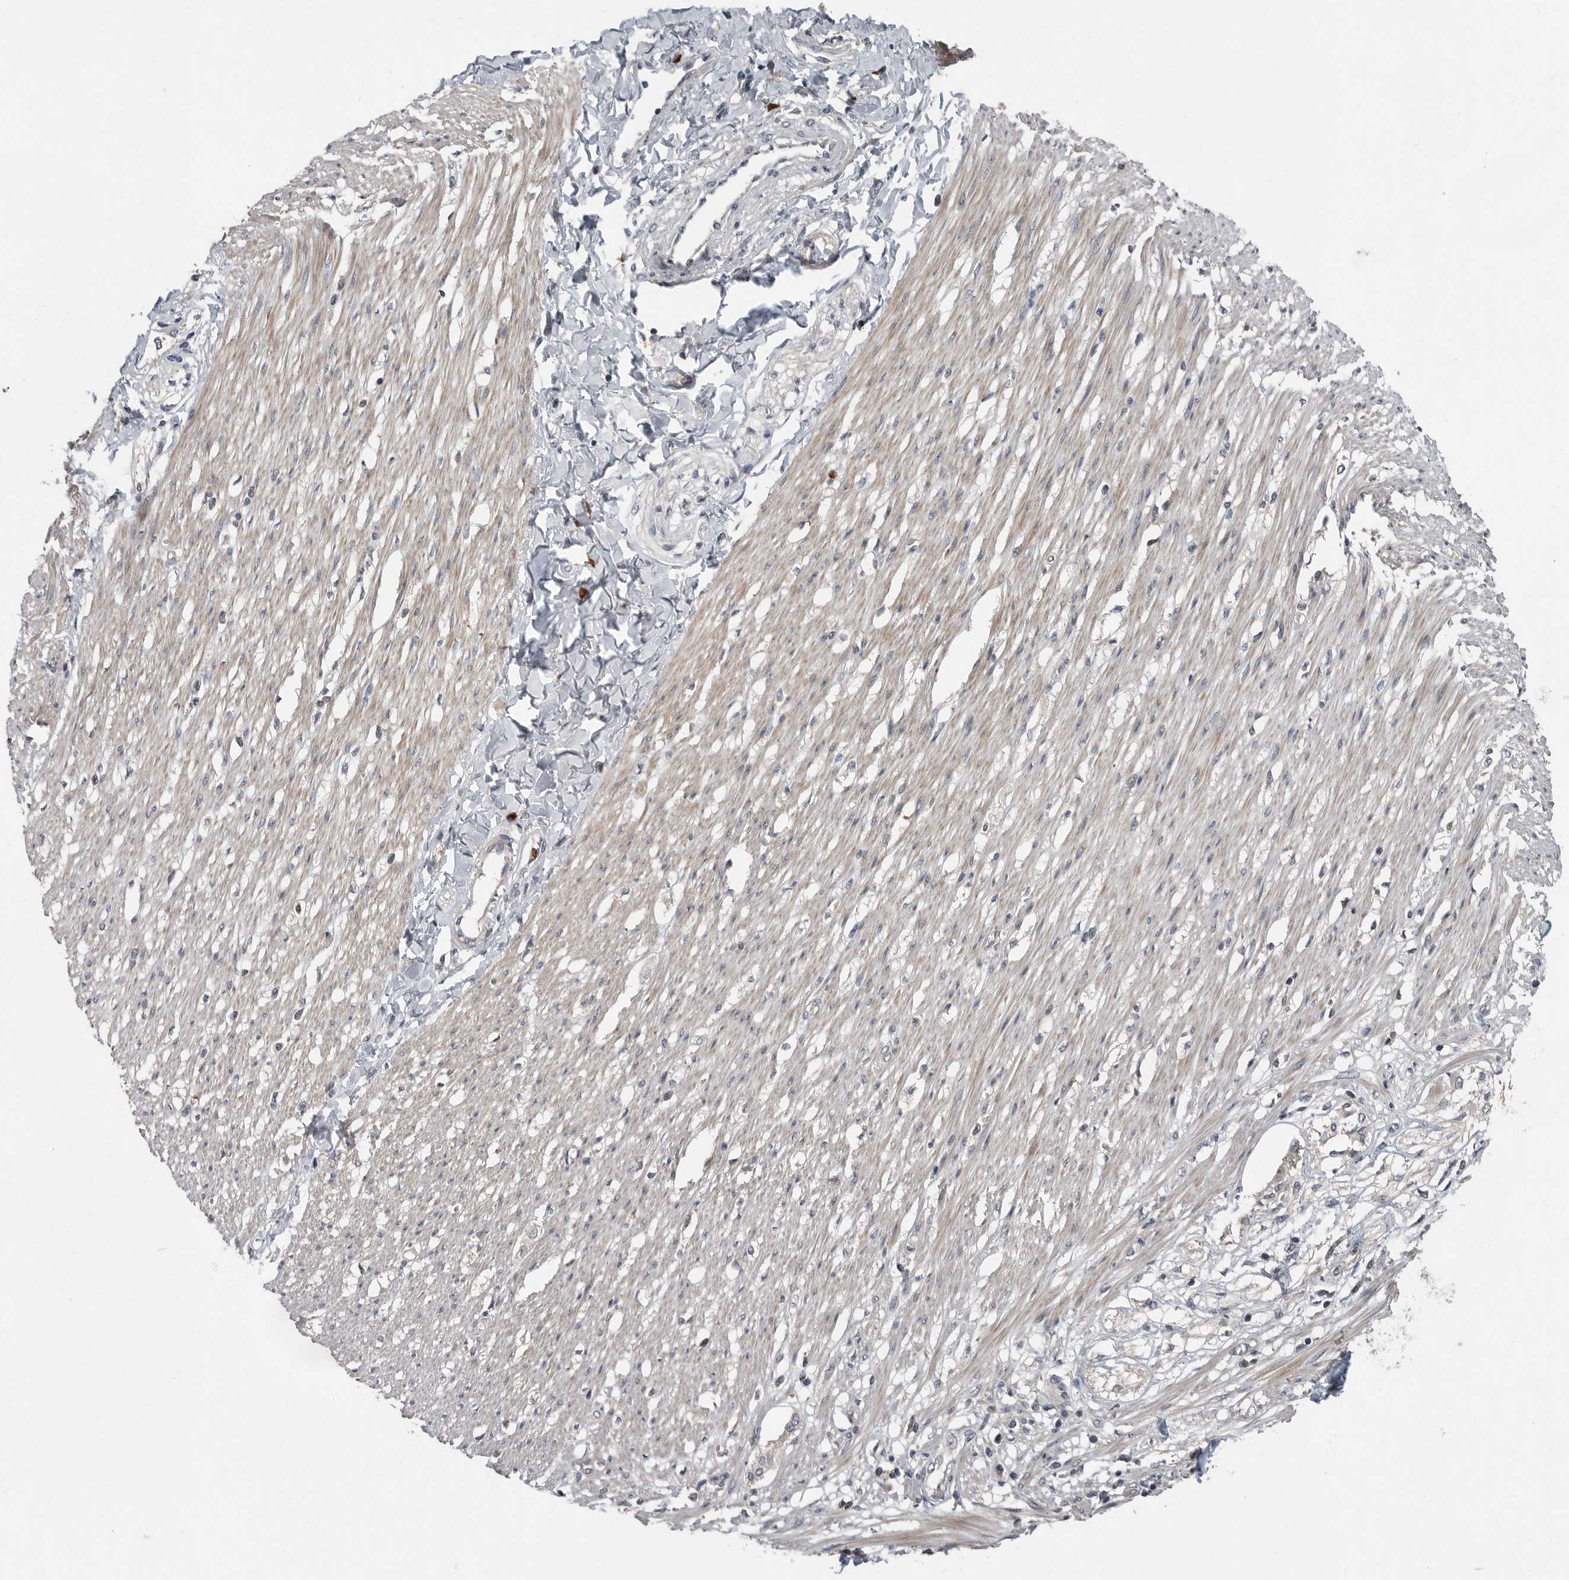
{"staining": {"intensity": "moderate", "quantity": "25%-75%", "location": "cytoplasmic/membranous"}, "tissue": "smooth muscle", "cell_type": "Smooth muscle cells", "image_type": "normal", "snomed": [{"axis": "morphology", "description": "Normal tissue, NOS"}, {"axis": "morphology", "description": "Adenocarcinoma, NOS"}, {"axis": "topography", "description": "Colon"}, {"axis": "topography", "description": "Peripheral nerve tissue"}], "caption": "DAB (3,3'-diaminobenzidine) immunohistochemical staining of unremarkable smooth muscle shows moderate cytoplasmic/membranous protein positivity in about 25%-75% of smooth muscle cells.", "gene": "SCP2", "patient": {"sex": "male", "age": 14}}